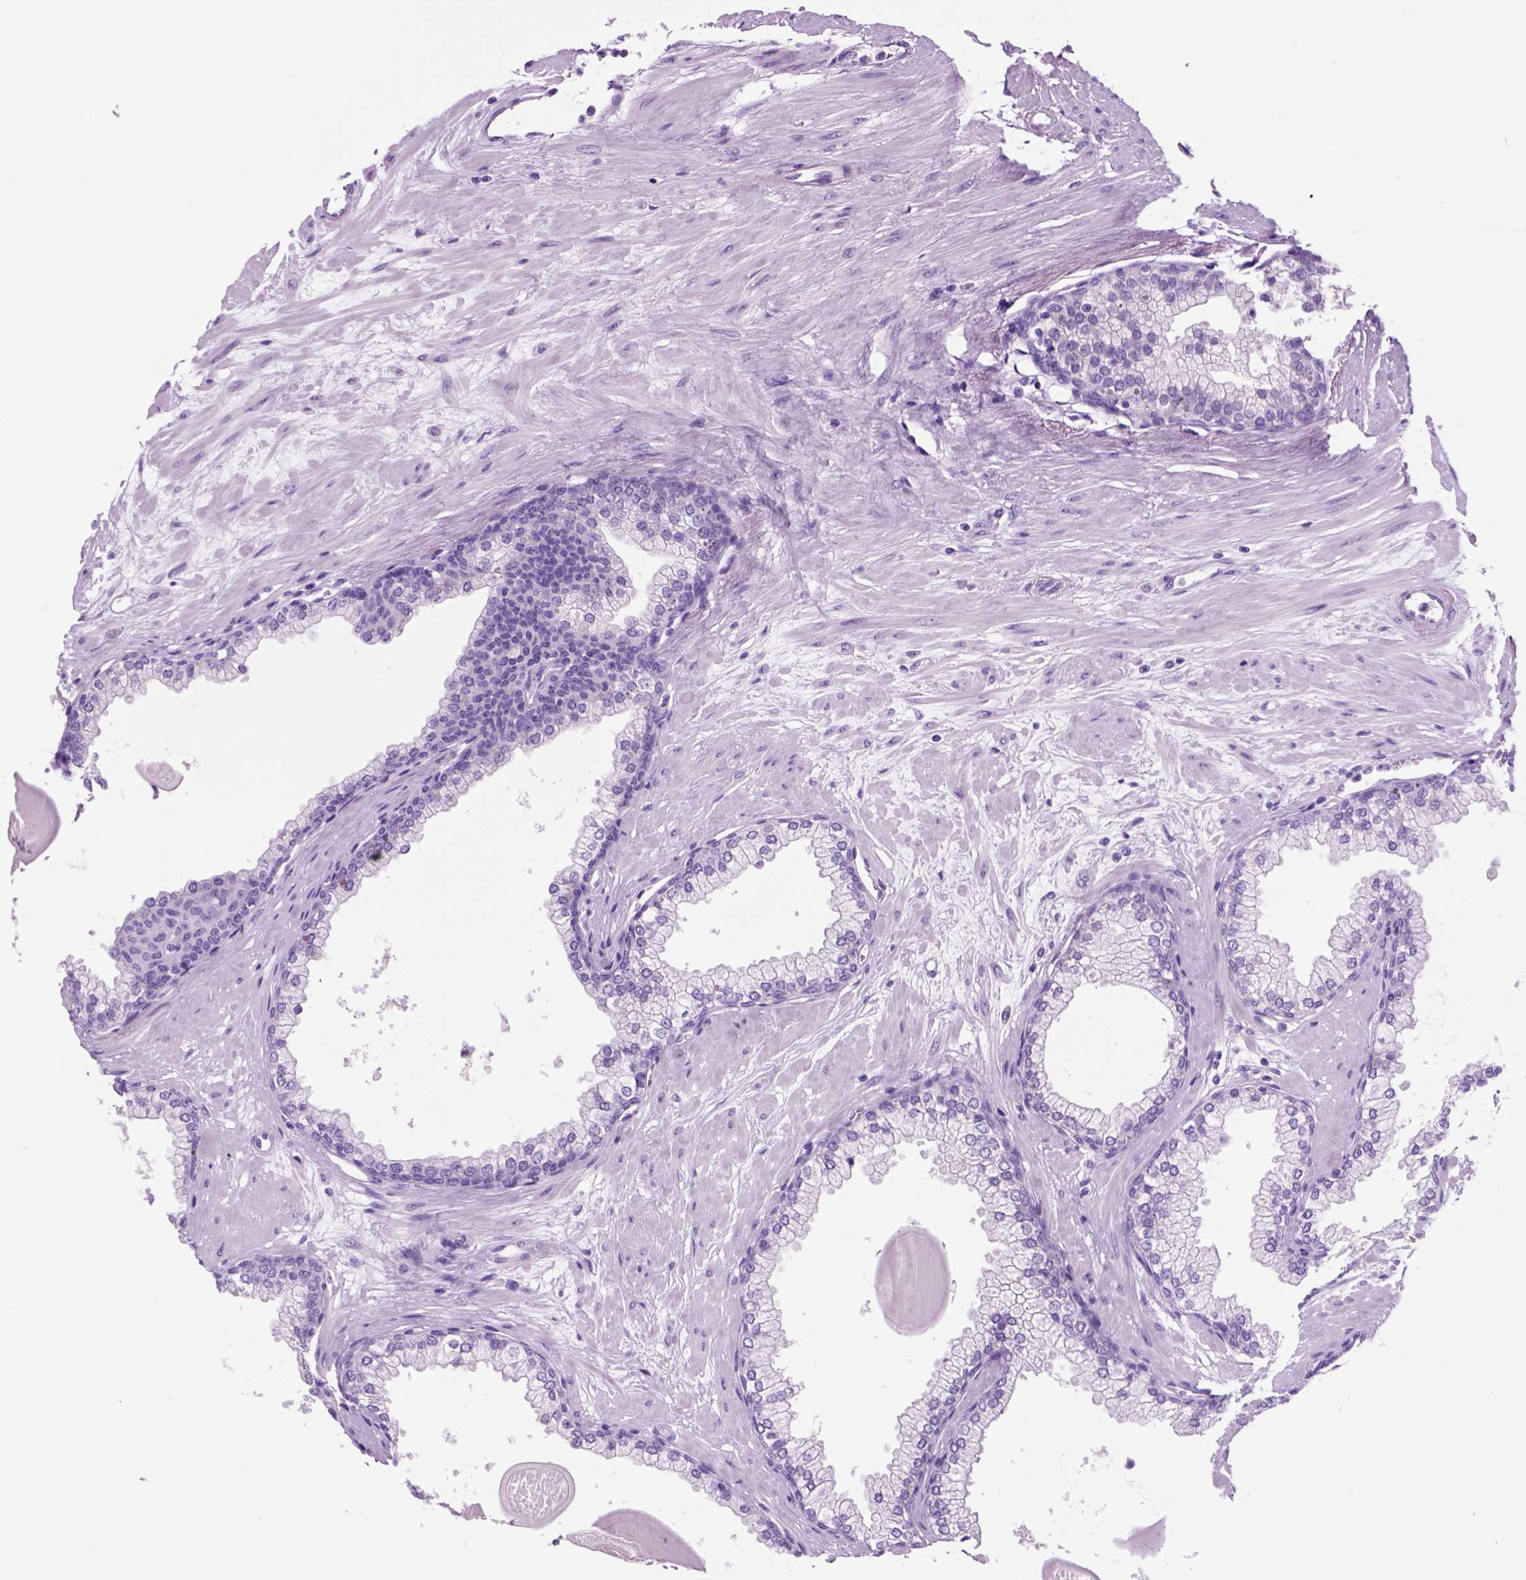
{"staining": {"intensity": "negative", "quantity": "none", "location": "none"}, "tissue": "prostate", "cell_type": "Glandular cells", "image_type": "normal", "snomed": [{"axis": "morphology", "description": "Normal tissue, NOS"}, {"axis": "topography", "description": "Prostate"}, {"axis": "topography", "description": "Peripheral nerve tissue"}], "caption": "Glandular cells are negative for protein expression in normal human prostate. (DAB IHC with hematoxylin counter stain).", "gene": "HHIPL2", "patient": {"sex": "male", "age": 61}}